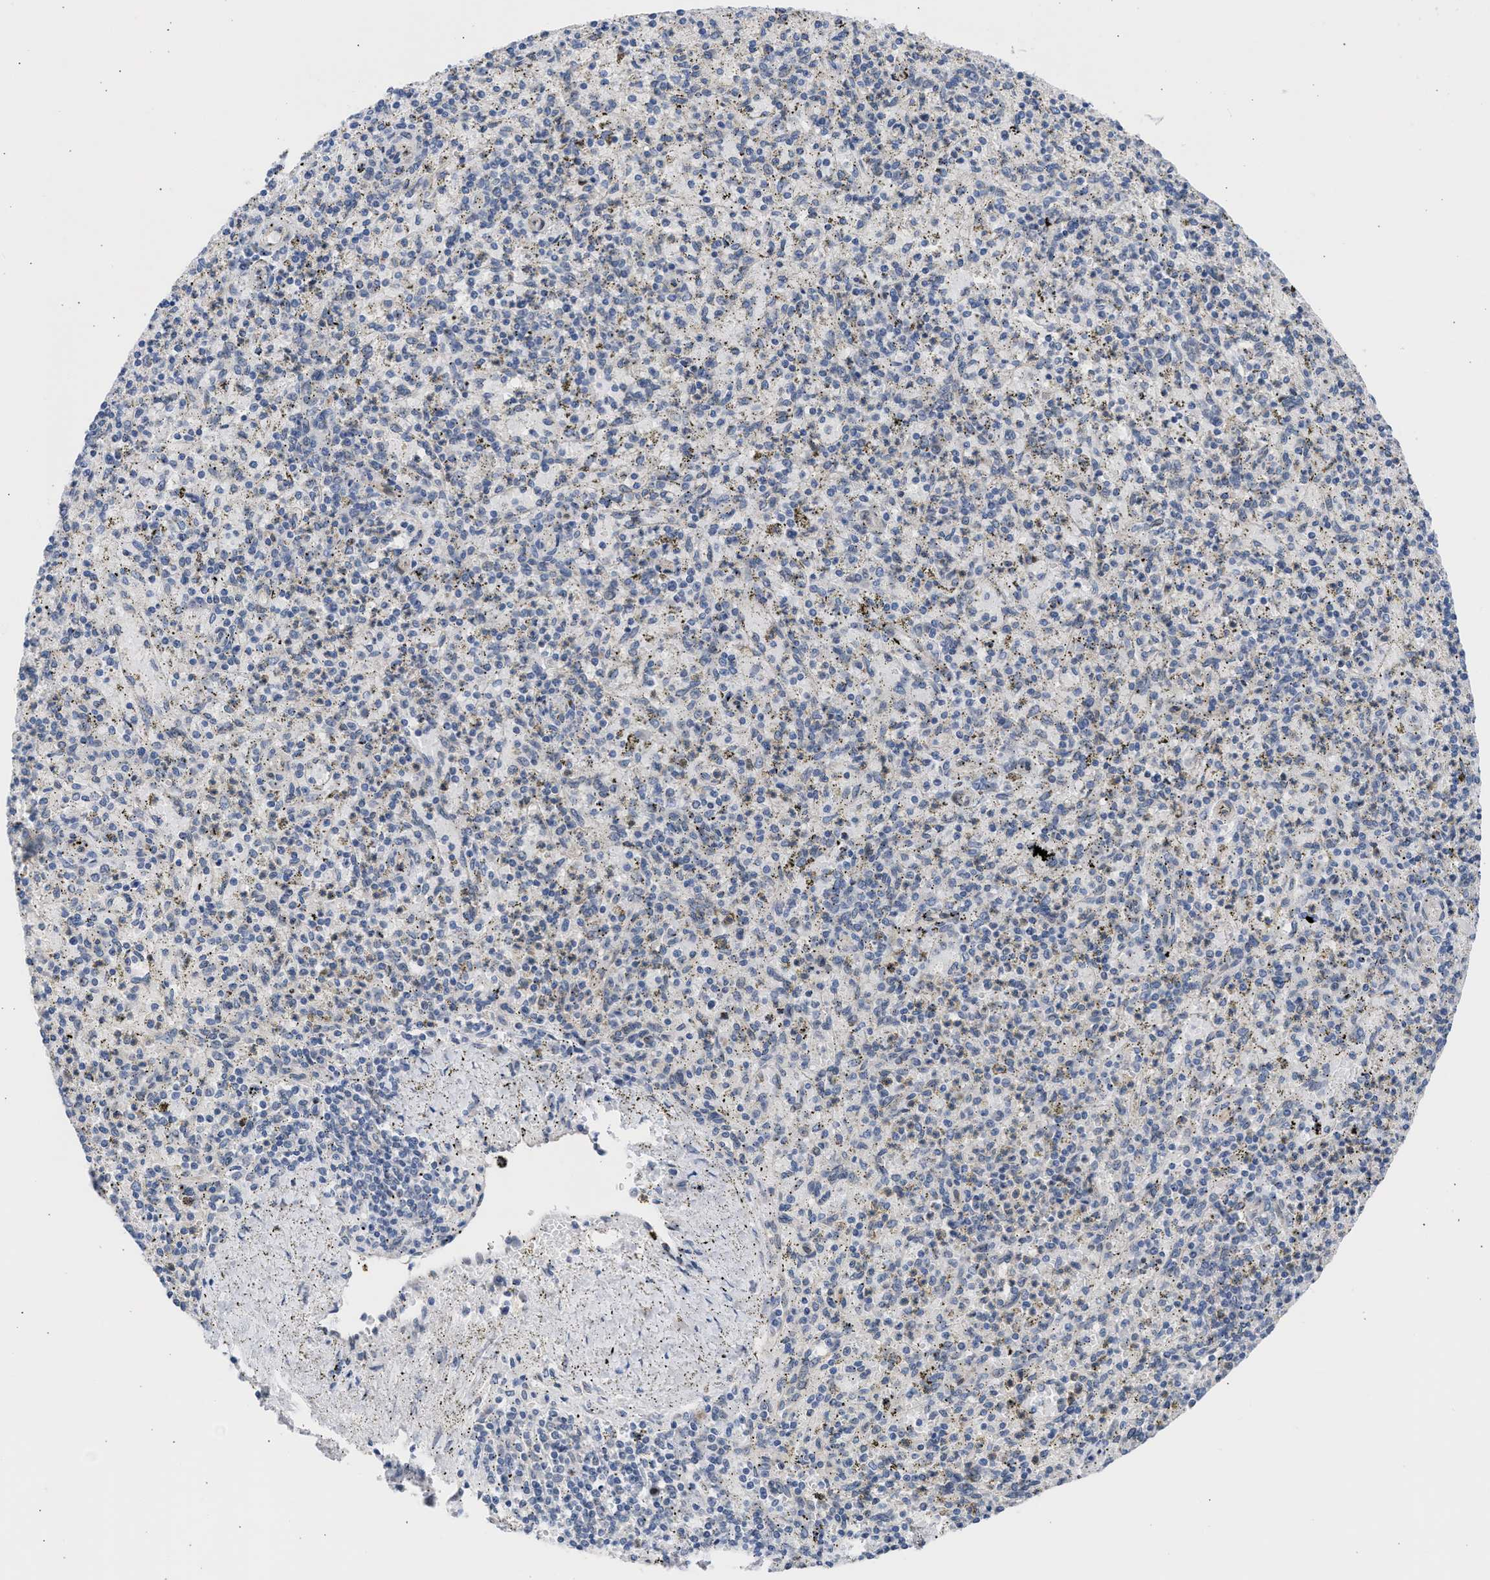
{"staining": {"intensity": "negative", "quantity": "none", "location": "none"}, "tissue": "spleen", "cell_type": "Cells in red pulp", "image_type": "normal", "snomed": [{"axis": "morphology", "description": "Normal tissue, NOS"}, {"axis": "topography", "description": "Spleen"}], "caption": "The photomicrograph reveals no significant expression in cells in red pulp of spleen.", "gene": "NUP35", "patient": {"sex": "male", "age": 72}}